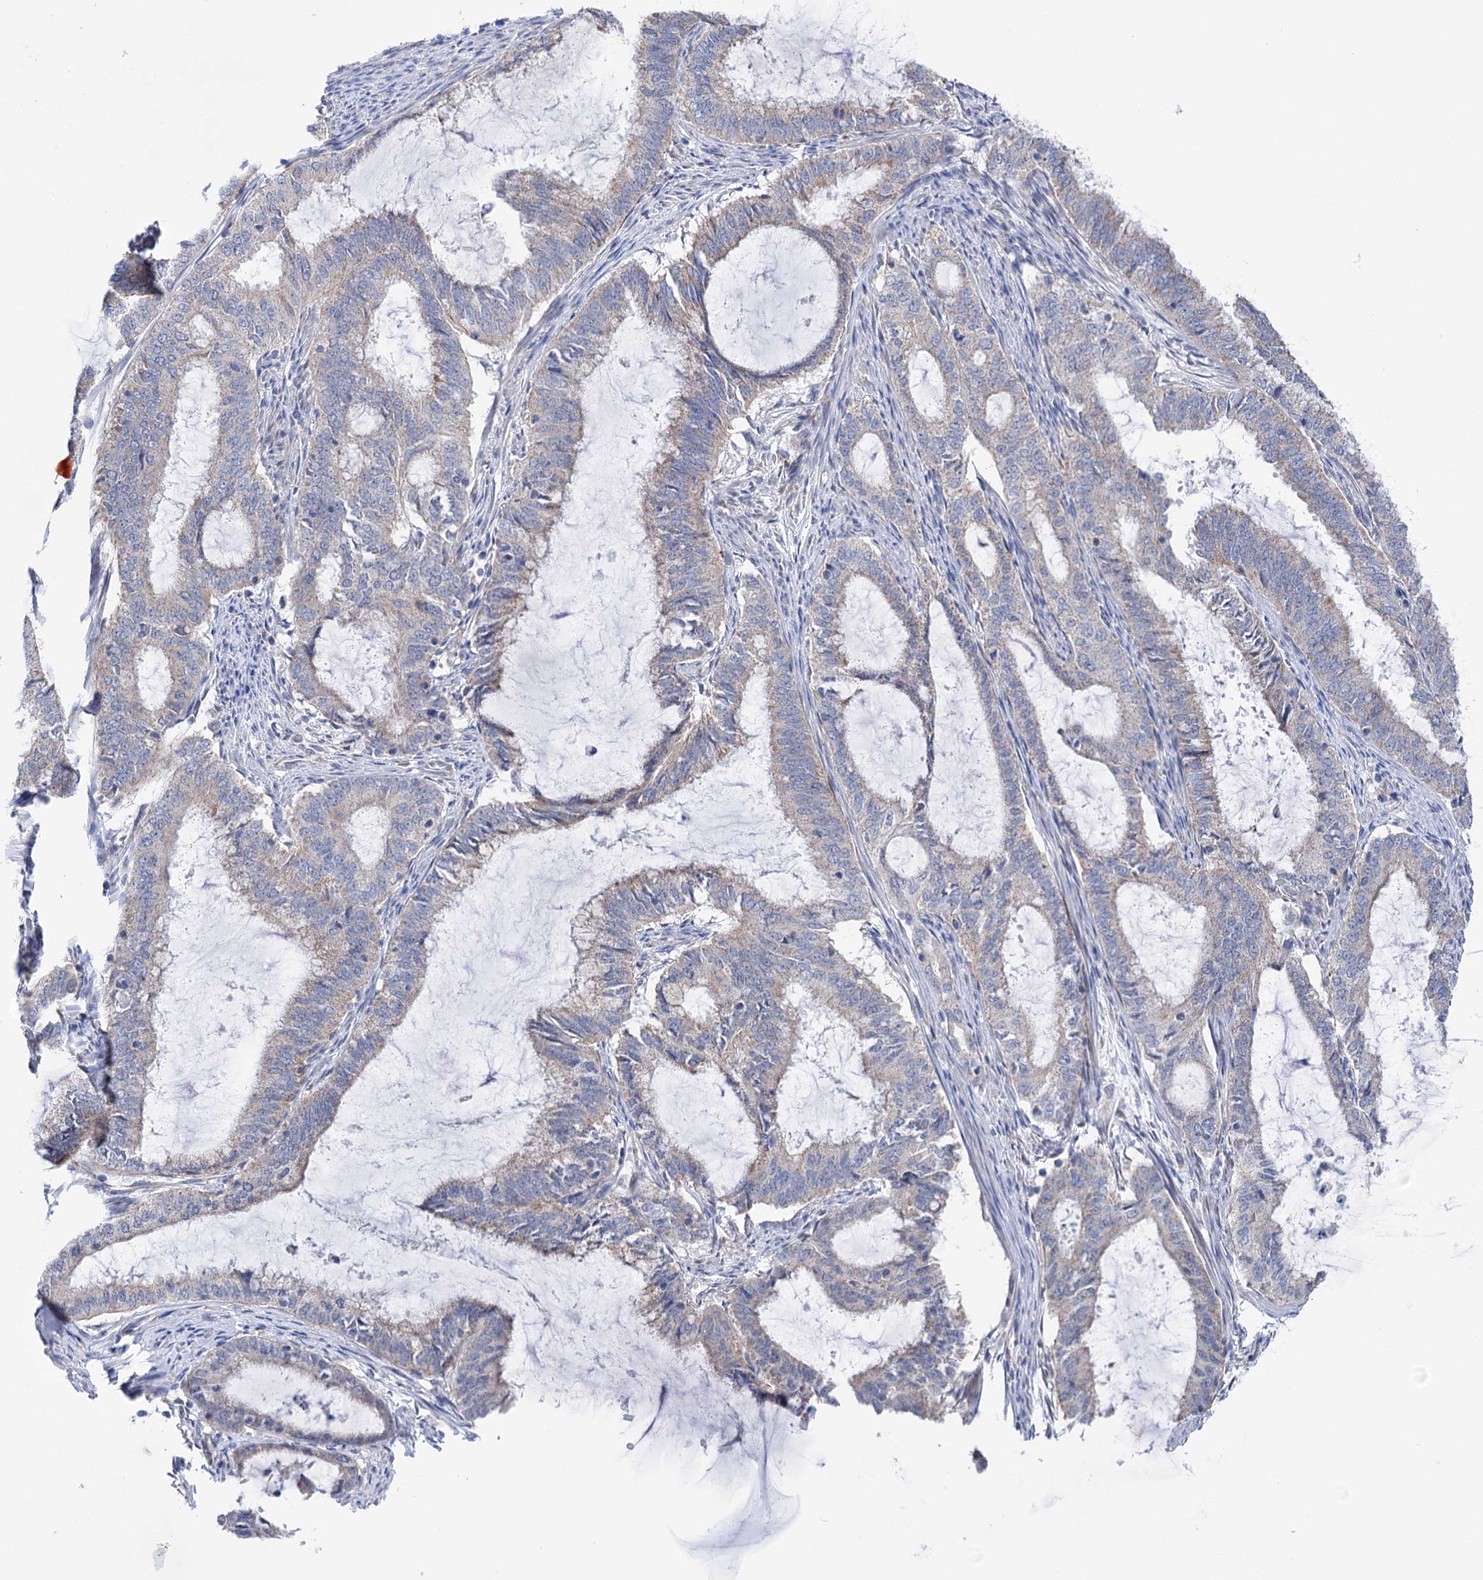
{"staining": {"intensity": "weak", "quantity": "25%-75%", "location": "cytoplasmic/membranous"}, "tissue": "endometrial cancer", "cell_type": "Tumor cells", "image_type": "cancer", "snomed": [{"axis": "morphology", "description": "Adenocarcinoma, NOS"}, {"axis": "topography", "description": "Endometrium"}], "caption": "Endometrial cancer stained with a brown dye demonstrates weak cytoplasmic/membranous positive staining in approximately 25%-75% of tumor cells.", "gene": "SUCLA2", "patient": {"sex": "female", "age": 51}}